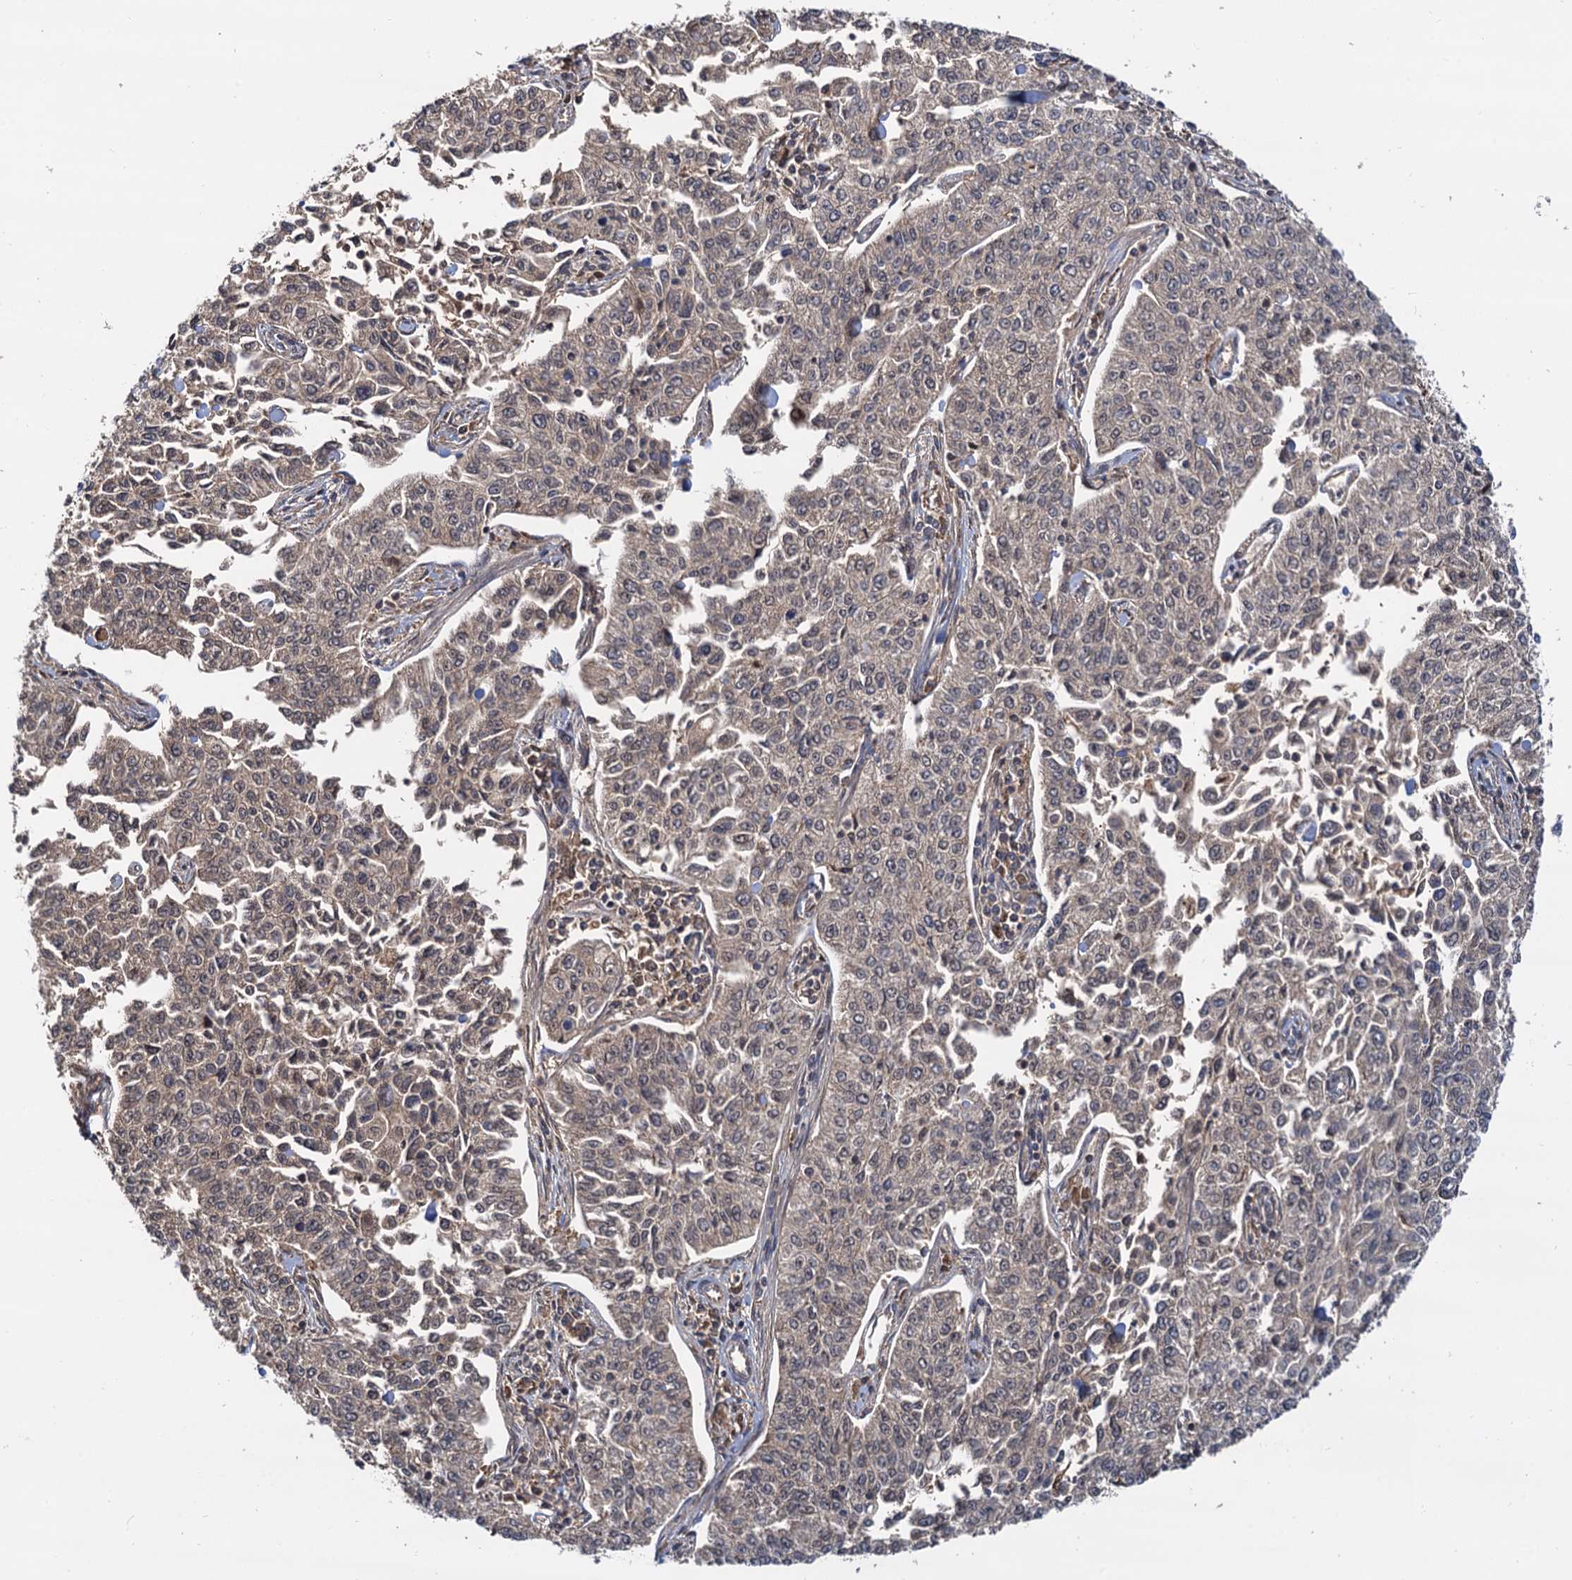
{"staining": {"intensity": "weak", "quantity": ">75%", "location": "cytoplasmic/membranous"}, "tissue": "cervical cancer", "cell_type": "Tumor cells", "image_type": "cancer", "snomed": [{"axis": "morphology", "description": "Squamous cell carcinoma, NOS"}, {"axis": "topography", "description": "Cervix"}], "caption": "Cervical cancer (squamous cell carcinoma) stained for a protein (brown) reveals weak cytoplasmic/membranous positive expression in approximately >75% of tumor cells.", "gene": "SELENOP", "patient": {"sex": "female", "age": 35}}